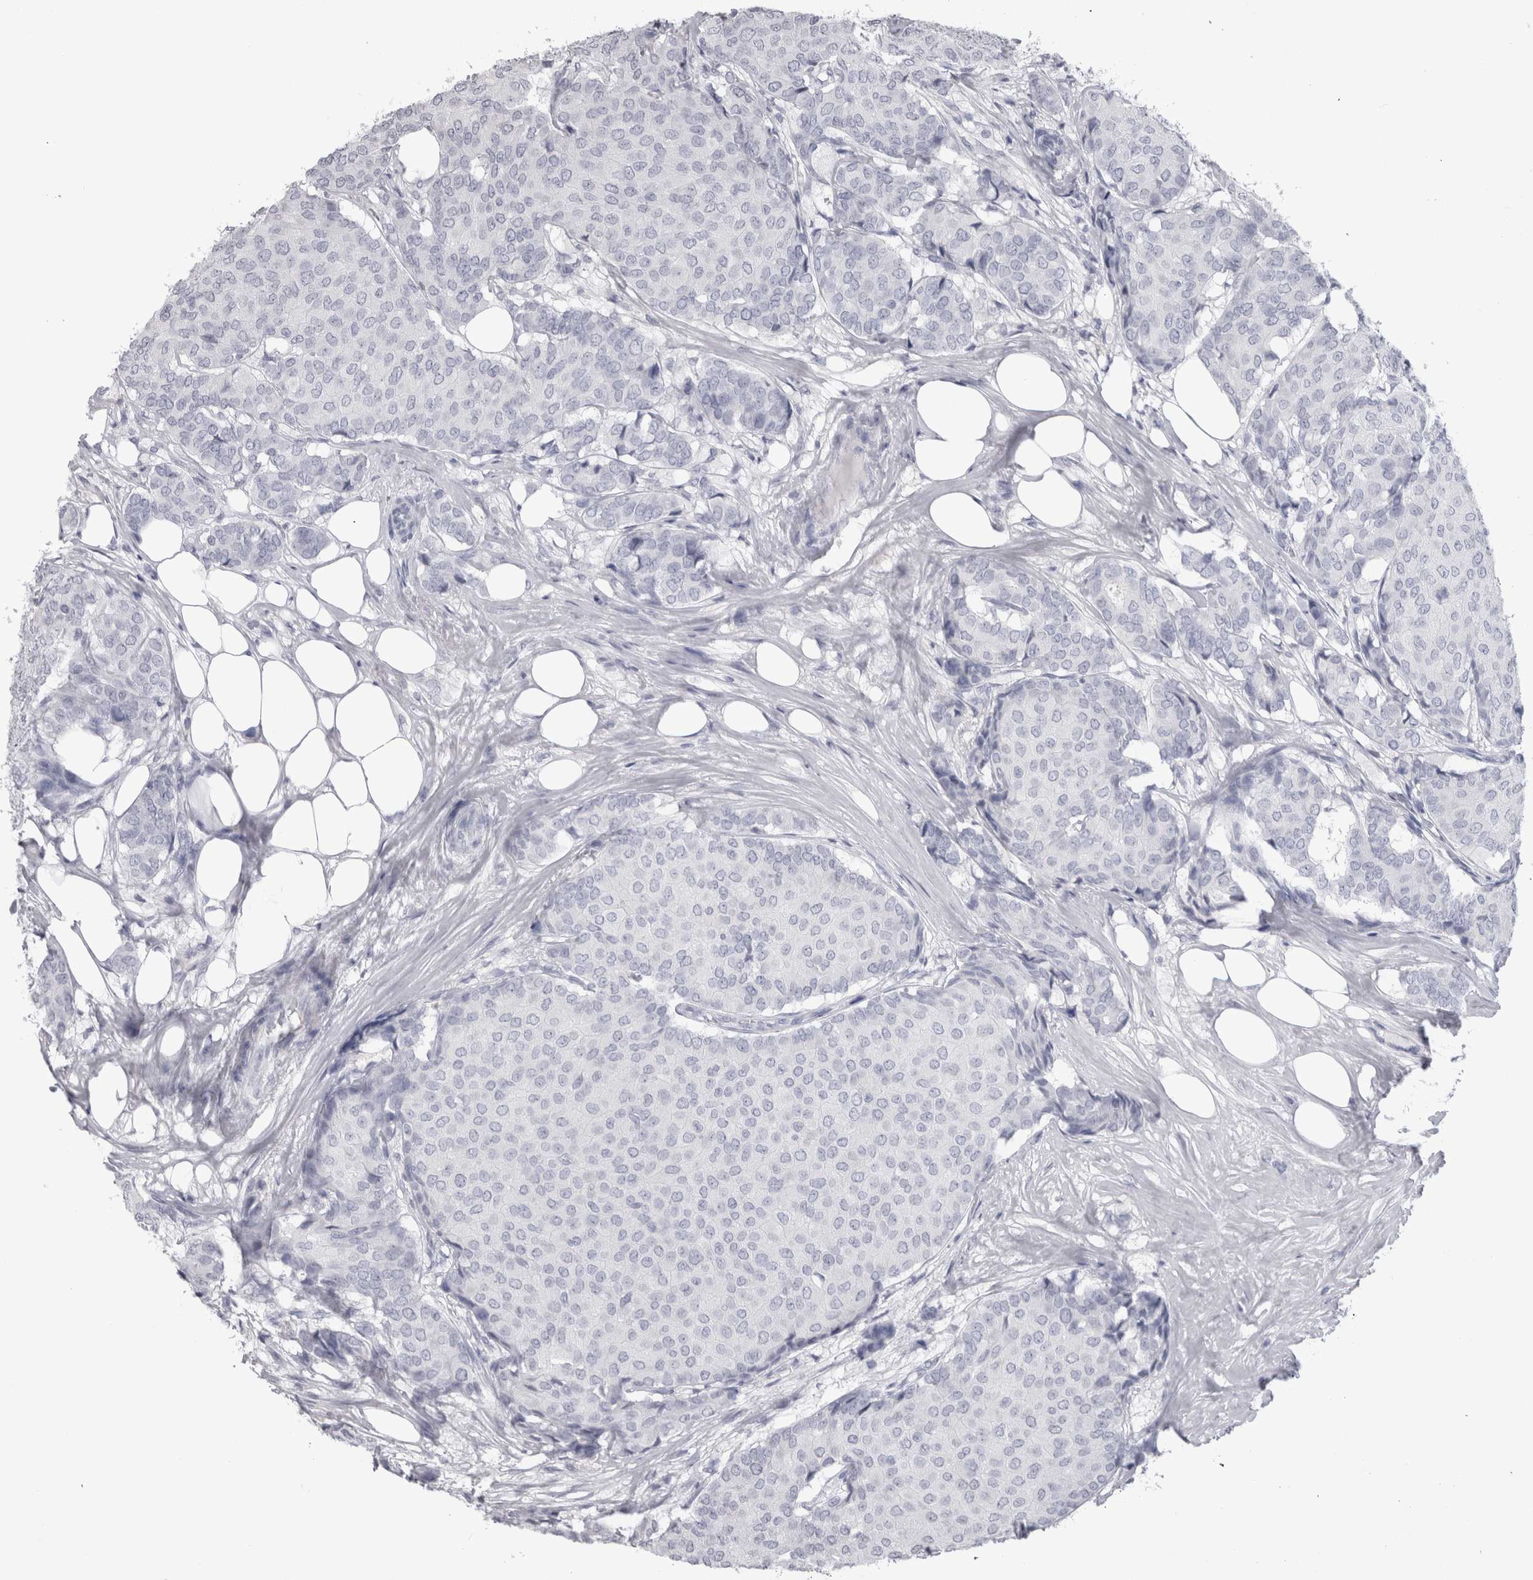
{"staining": {"intensity": "negative", "quantity": "none", "location": "none"}, "tissue": "breast cancer", "cell_type": "Tumor cells", "image_type": "cancer", "snomed": [{"axis": "morphology", "description": "Duct carcinoma"}, {"axis": "topography", "description": "Breast"}], "caption": "Immunohistochemical staining of breast cancer exhibits no significant staining in tumor cells.", "gene": "ADAM2", "patient": {"sex": "female", "age": 75}}